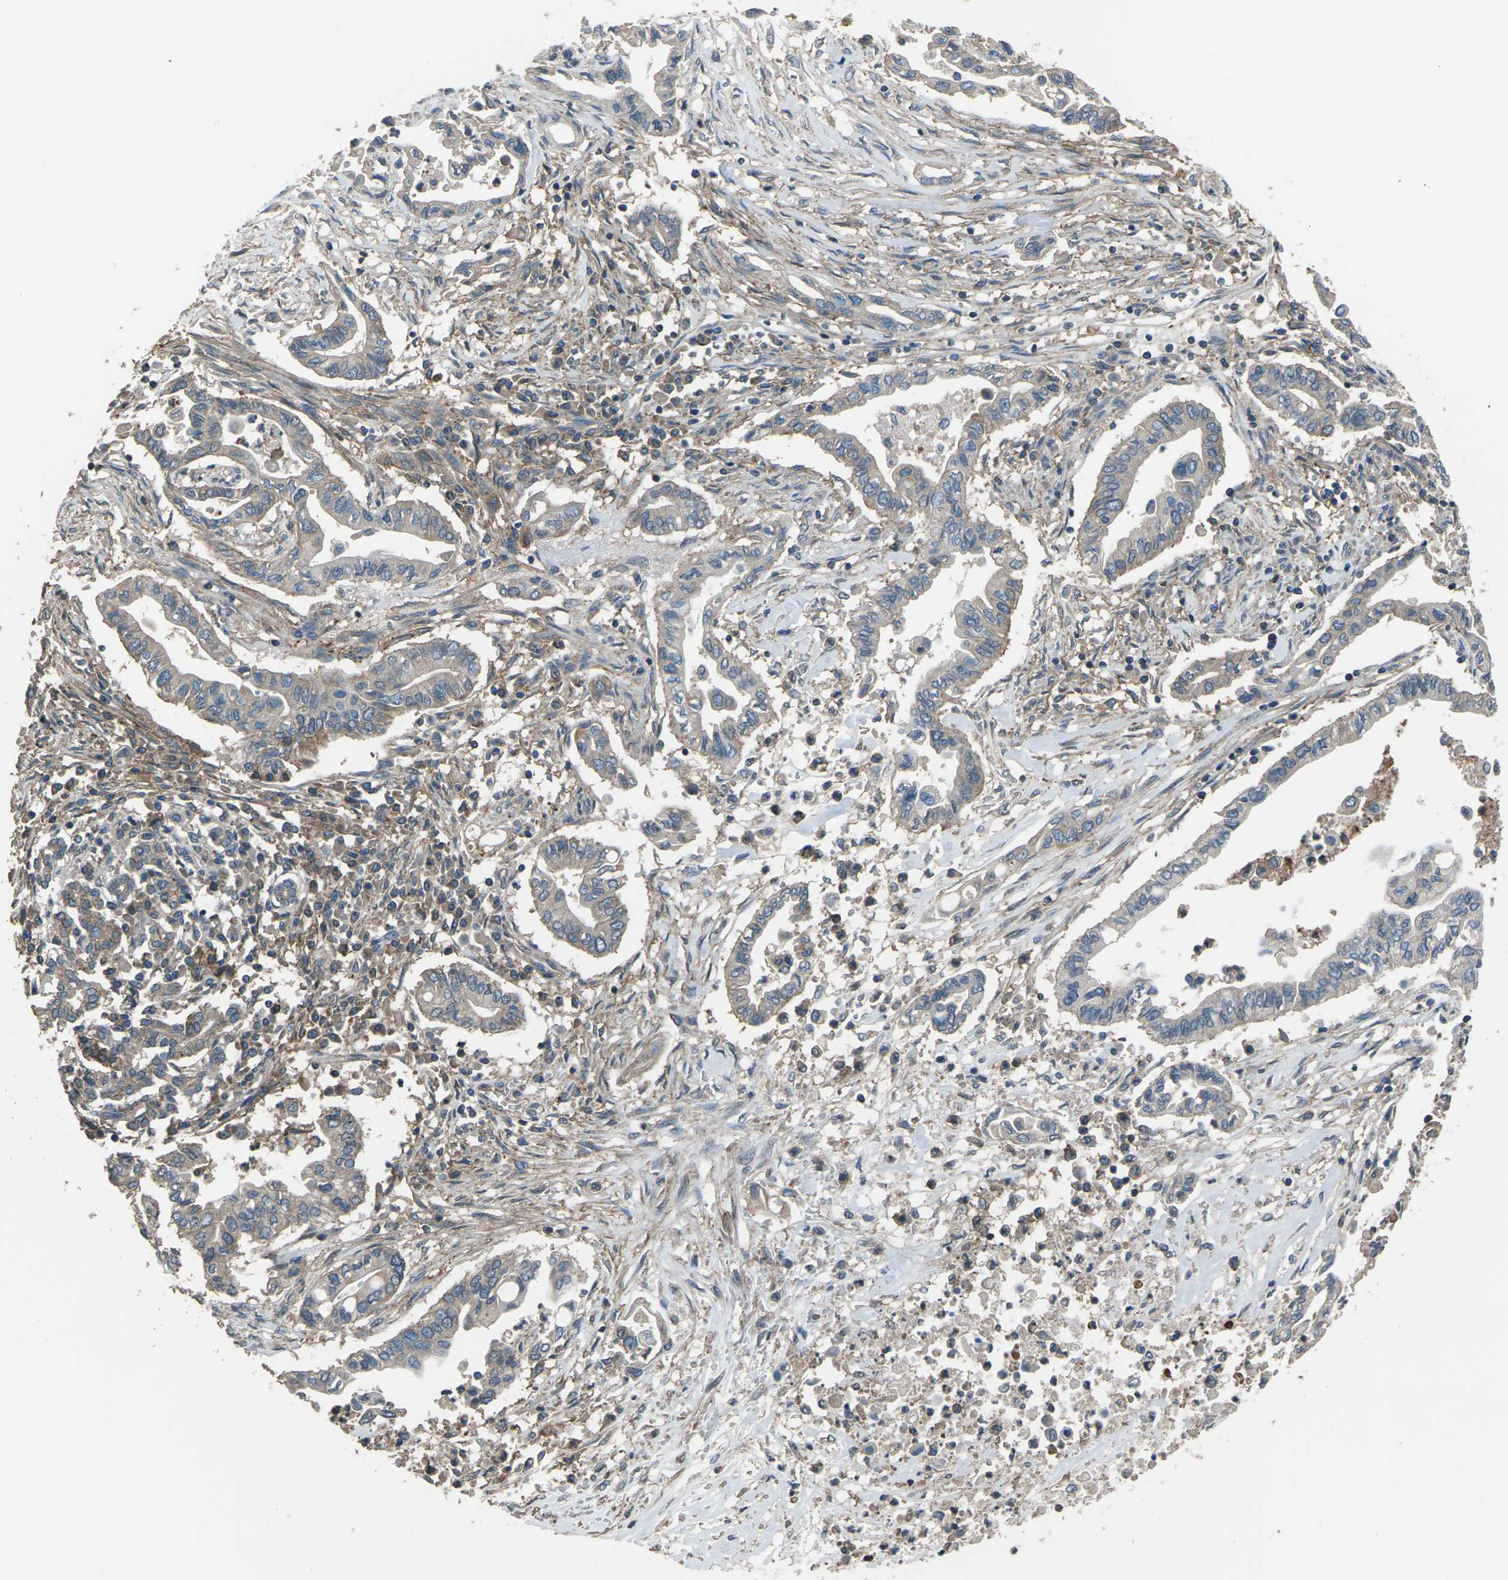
{"staining": {"intensity": "weak", "quantity": "<25%", "location": "cytoplasmic/membranous"}, "tissue": "pancreatic cancer", "cell_type": "Tumor cells", "image_type": "cancer", "snomed": [{"axis": "morphology", "description": "Adenocarcinoma, NOS"}, {"axis": "topography", "description": "Pancreas"}], "caption": "DAB immunohistochemical staining of human pancreatic cancer displays no significant staining in tumor cells.", "gene": "CMTM4", "patient": {"sex": "female", "age": 57}}